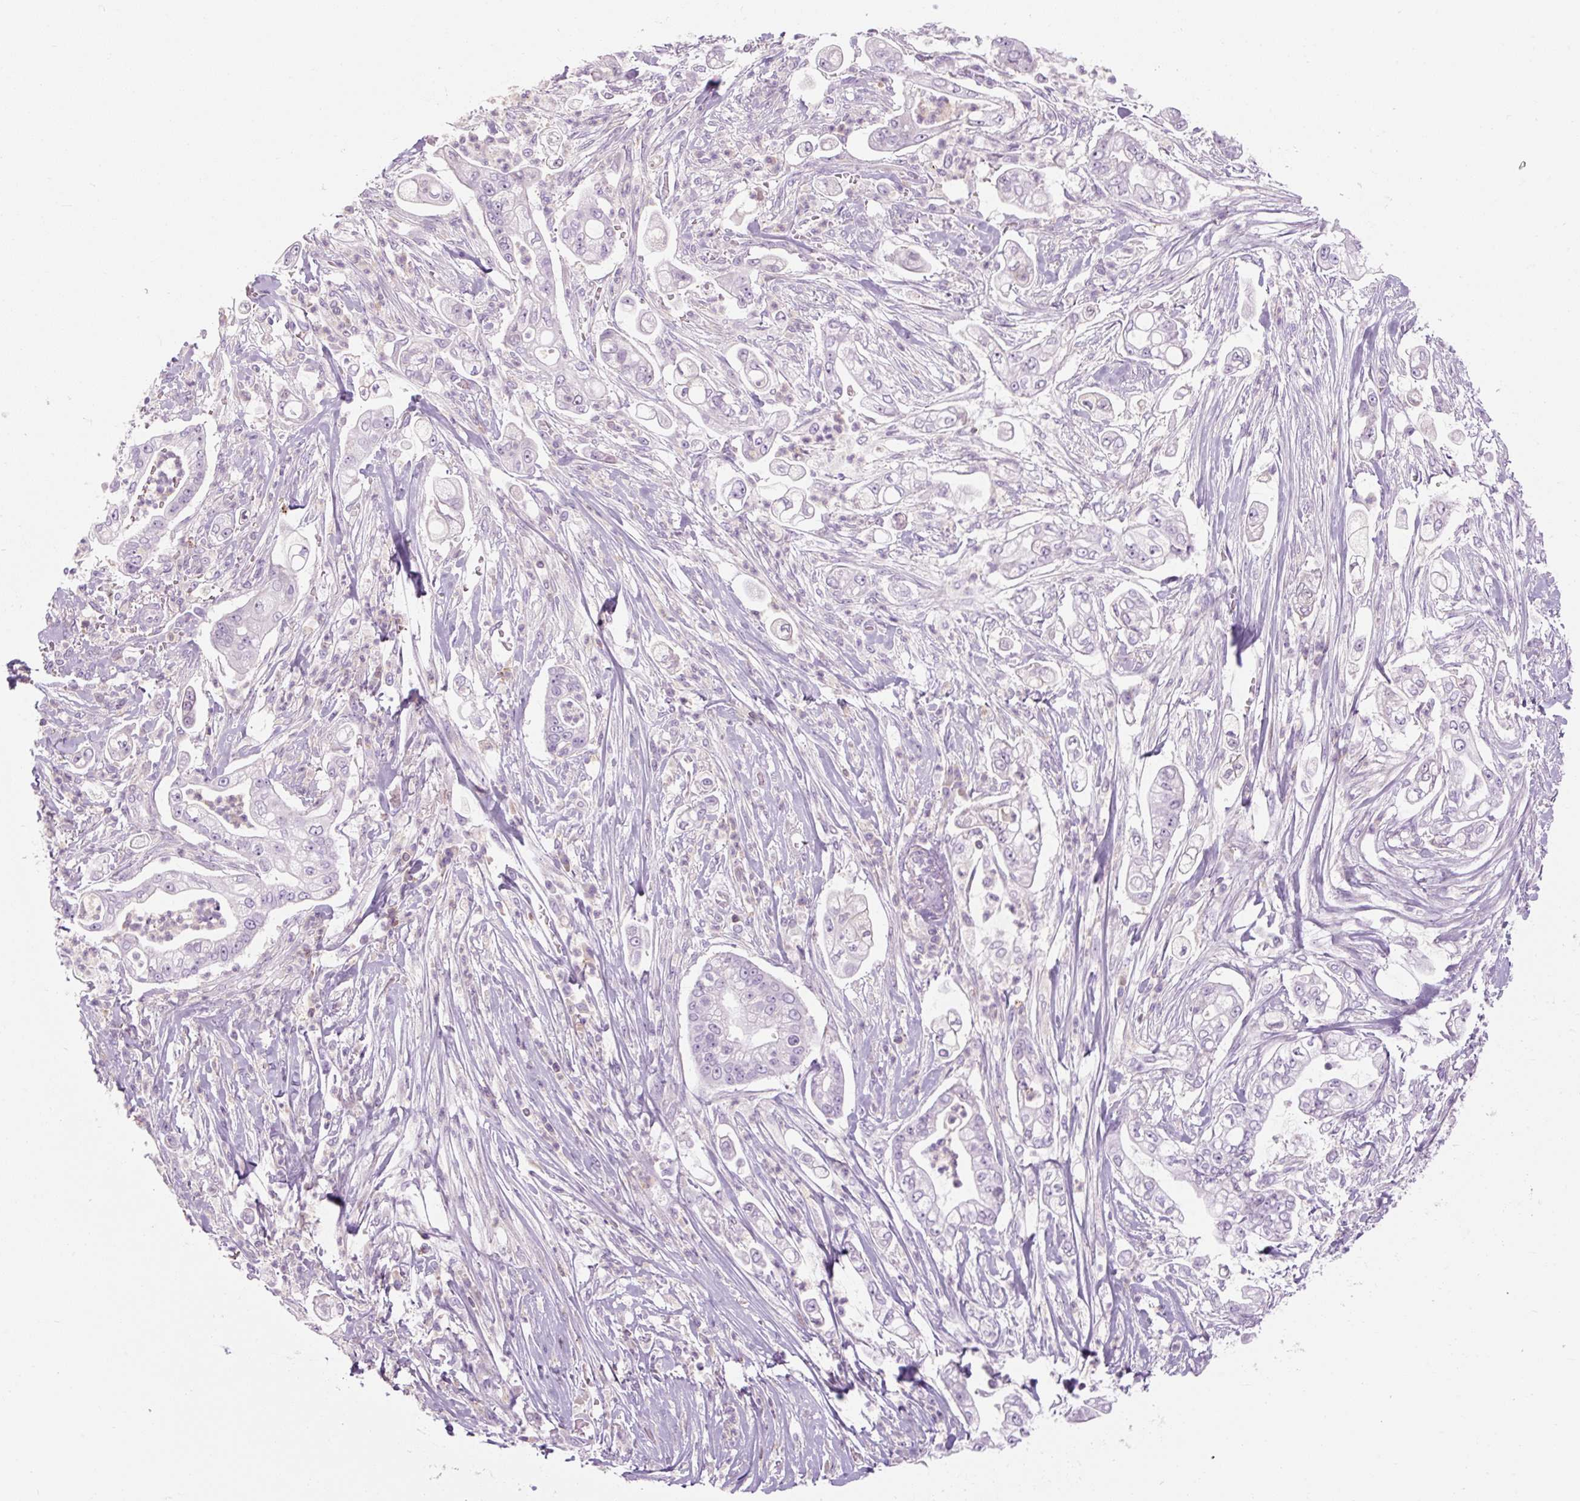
{"staining": {"intensity": "negative", "quantity": "none", "location": "none"}, "tissue": "pancreatic cancer", "cell_type": "Tumor cells", "image_type": "cancer", "snomed": [{"axis": "morphology", "description": "Adenocarcinoma, NOS"}, {"axis": "topography", "description": "Pancreas"}], "caption": "A photomicrograph of adenocarcinoma (pancreatic) stained for a protein reveals no brown staining in tumor cells.", "gene": "TIGD2", "patient": {"sex": "female", "age": 69}}